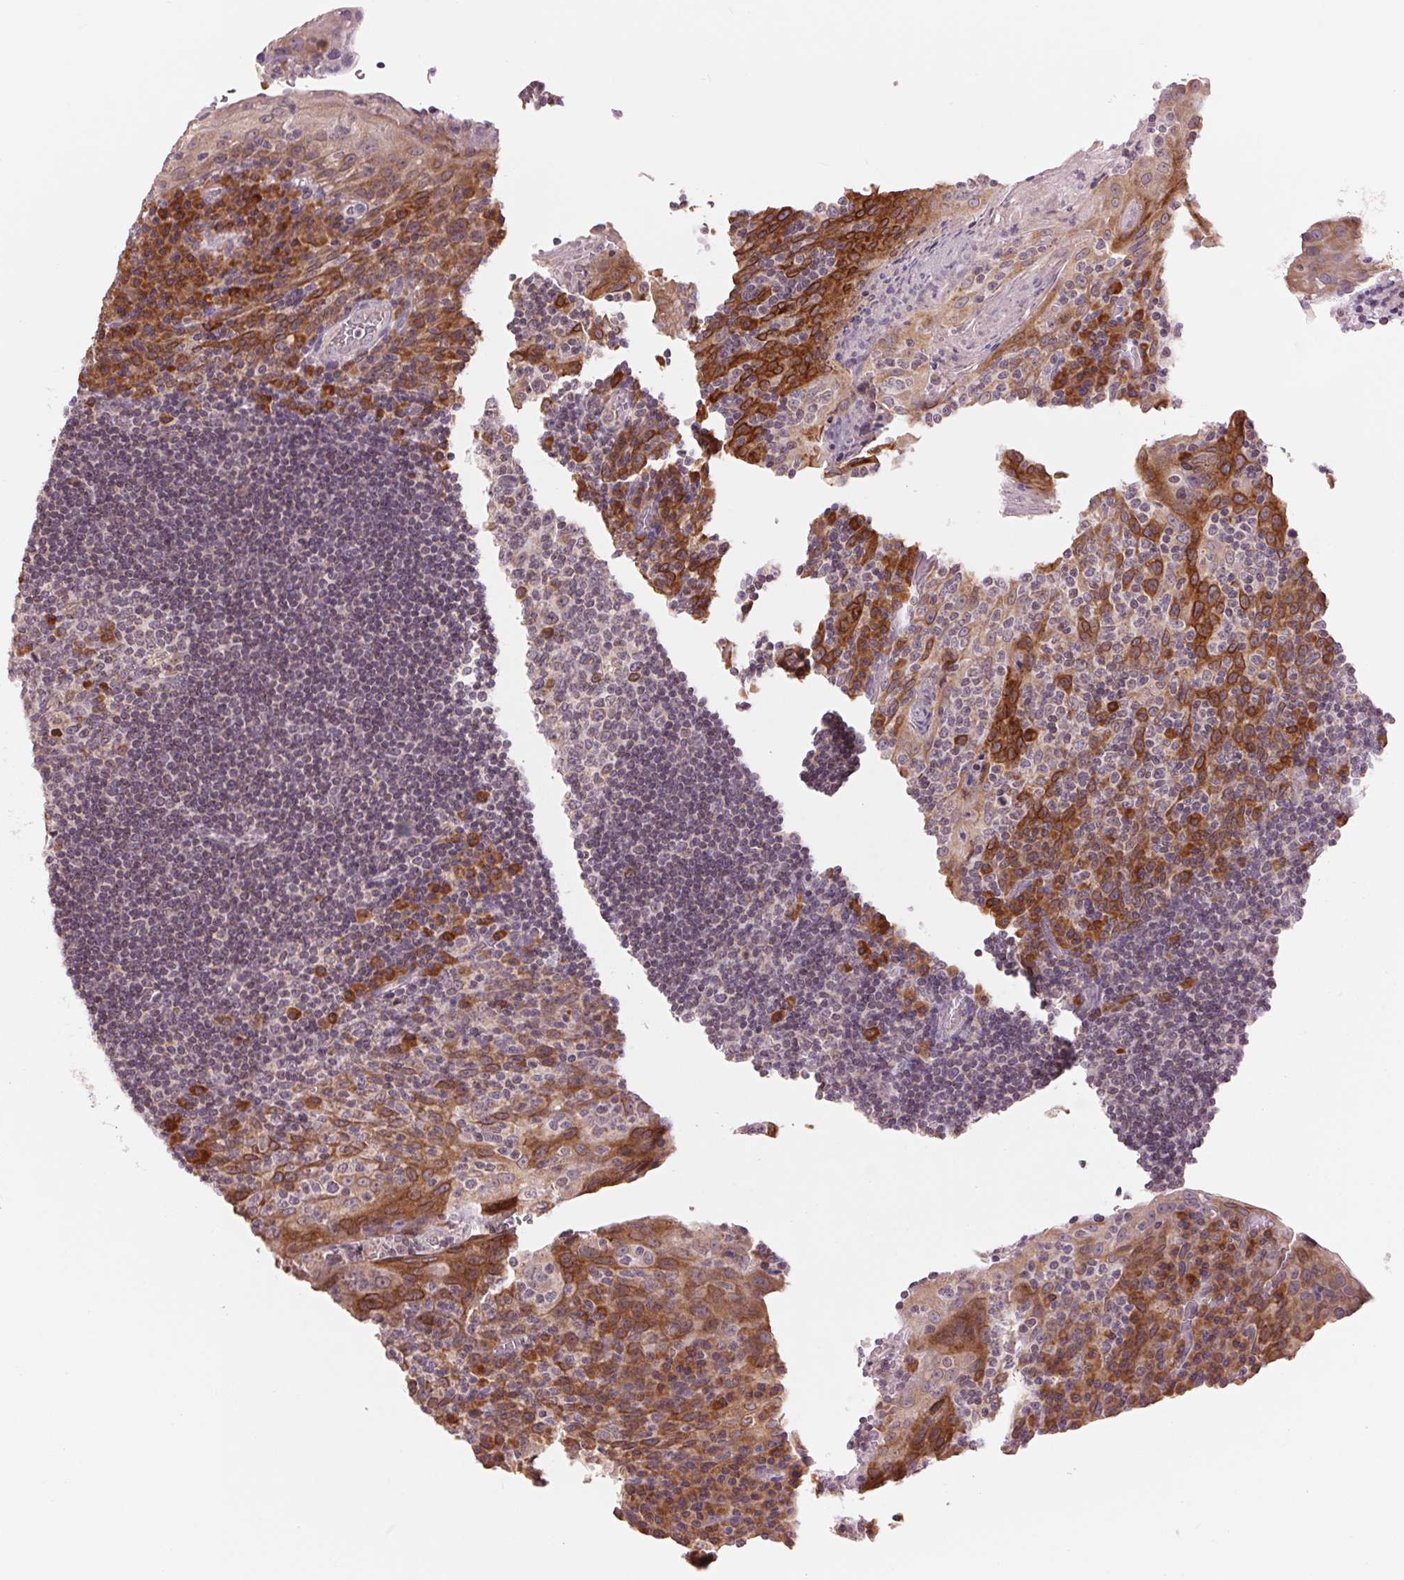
{"staining": {"intensity": "strong", "quantity": "<25%", "location": "cytoplasmic/membranous"}, "tissue": "tonsil", "cell_type": "Germinal center cells", "image_type": "normal", "snomed": [{"axis": "morphology", "description": "Normal tissue, NOS"}, {"axis": "topography", "description": "Tonsil"}], "caption": "Protein staining of unremarkable tonsil exhibits strong cytoplasmic/membranous expression in approximately <25% of germinal center cells.", "gene": "TECR", "patient": {"sex": "male", "age": 17}}